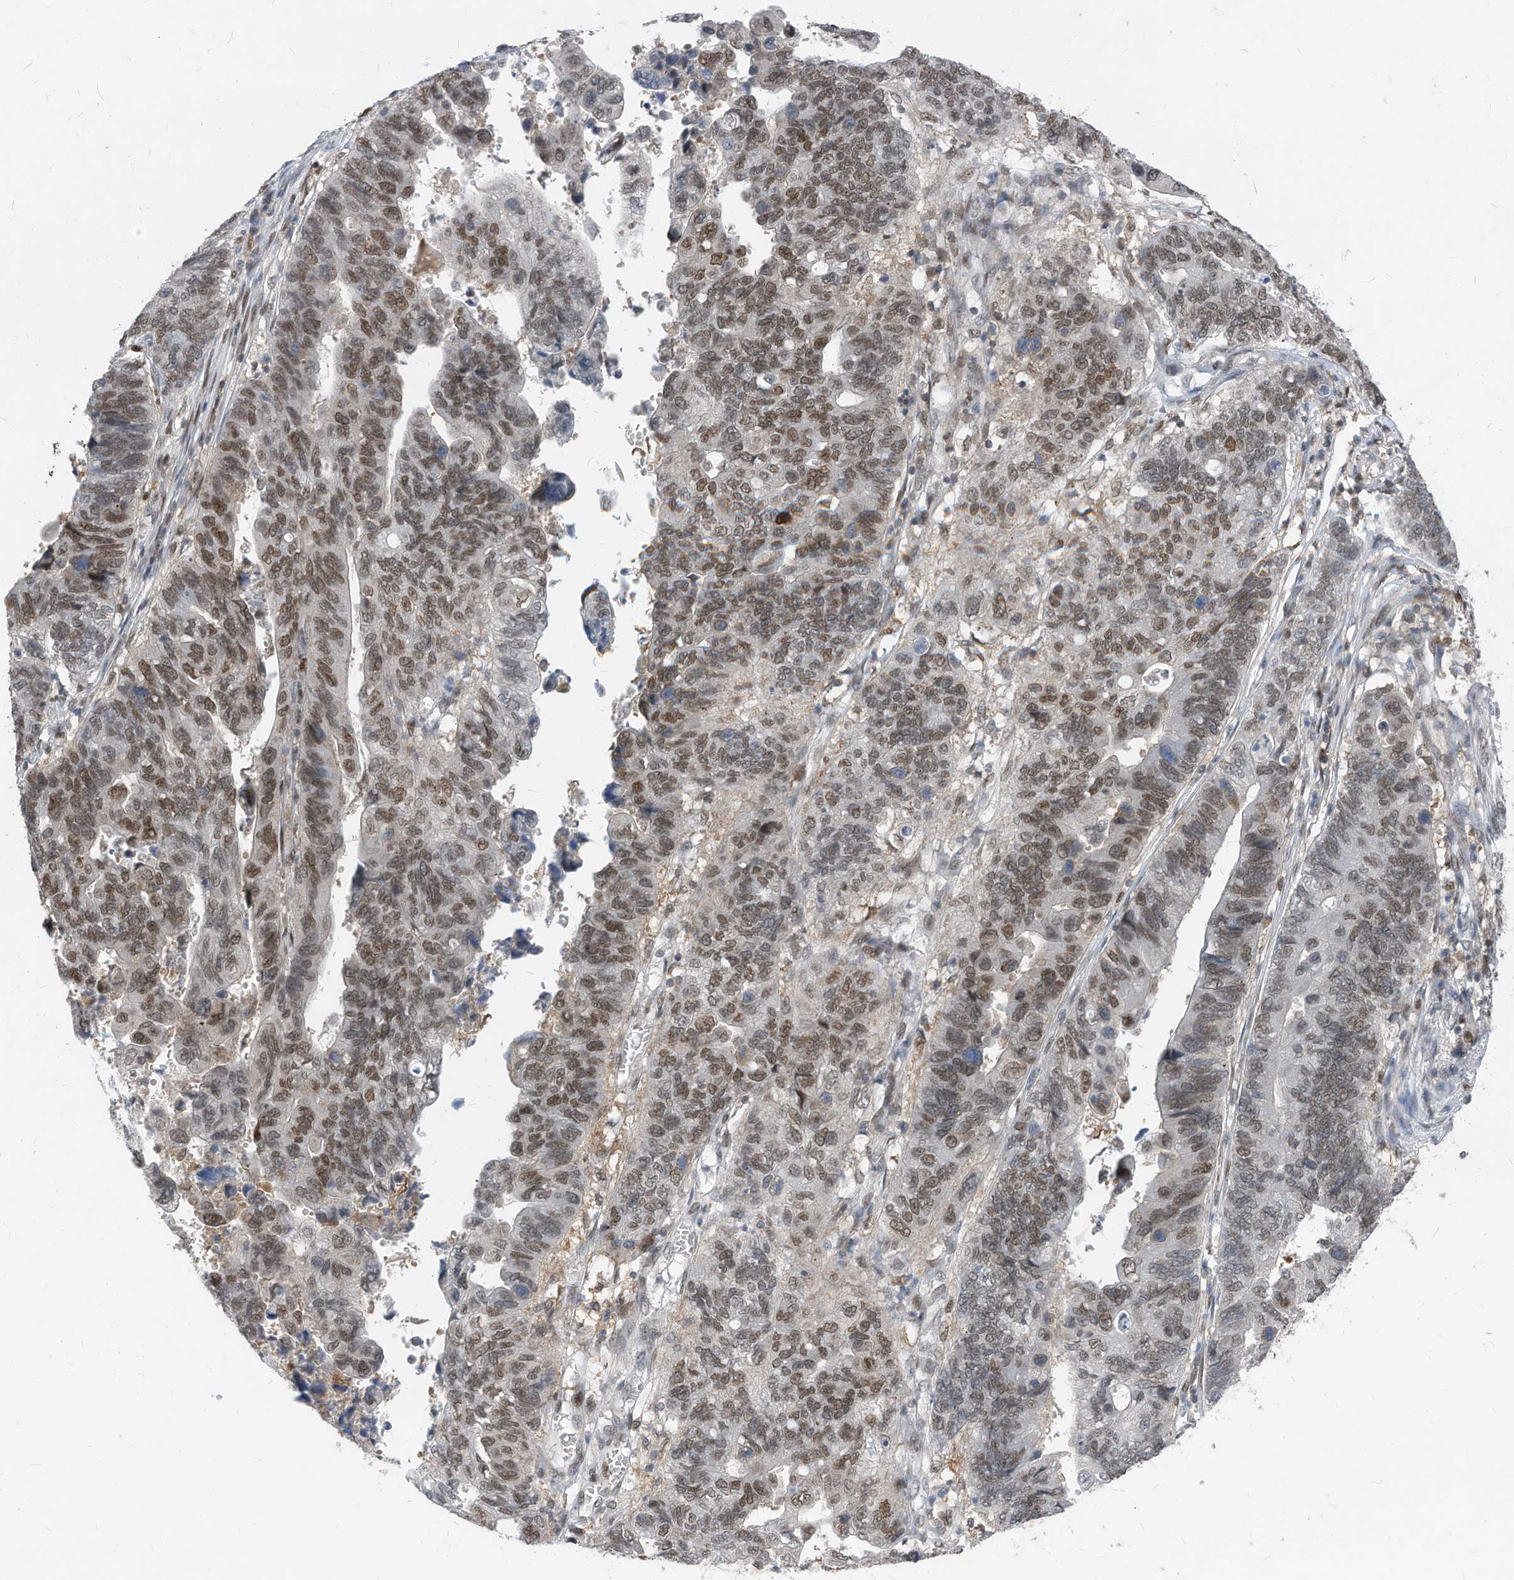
{"staining": {"intensity": "moderate", "quantity": ">75%", "location": "nuclear"}, "tissue": "stomach cancer", "cell_type": "Tumor cells", "image_type": "cancer", "snomed": [{"axis": "morphology", "description": "Adenocarcinoma, NOS"}, {"axis": "topography", "description": "Stomach"}], "caption": "The immunohistochemical stain labels moderate nuclear expression in tumor cells of stomach adenocarcinoma tissue.", "gene": "KPNB1", "patient": {"sex": "male", "age": 59}}